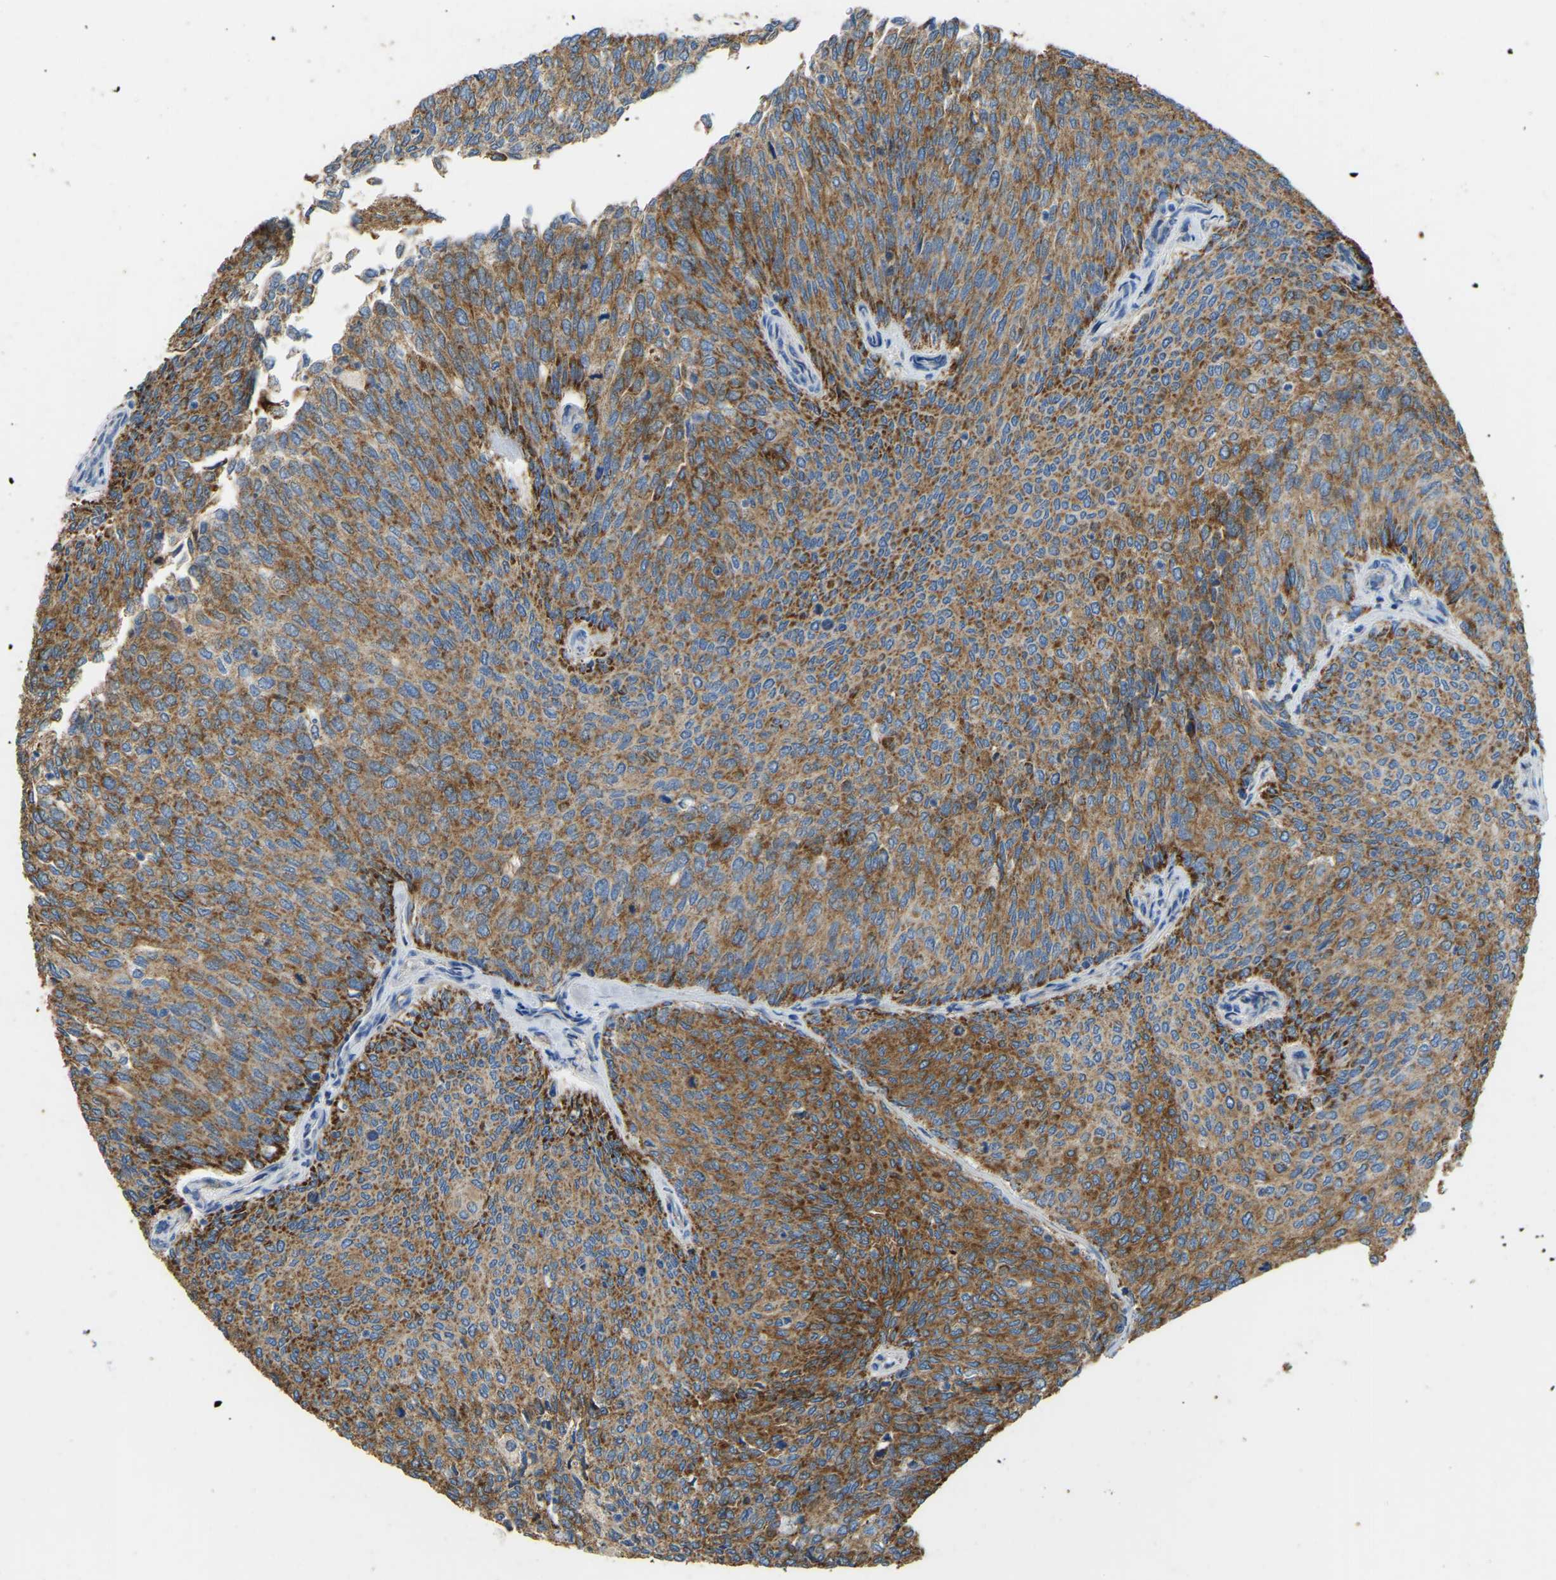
{"staining": {"intensity": "strong", "quantity": ">75%", "location": "cytoplasmic/membranous"}, "tissue": "urothelial cancer", "cell_type": "Tumor cells", "image_type": "cancer", "snomed": [{"axis": "morphology", "description": "Urothelial carcinoma, Low grade"}, {"axis": "topography", "description": "Urinary bladder"}], "caption": "Immunohistochemical staining of urothelial cancer exhibits strong cytoplasmic/membranous protein positivity in approximately >75% of tumor cells.", "gene": "ZNF200", "patient": {"sex": "female", "age": 79}}